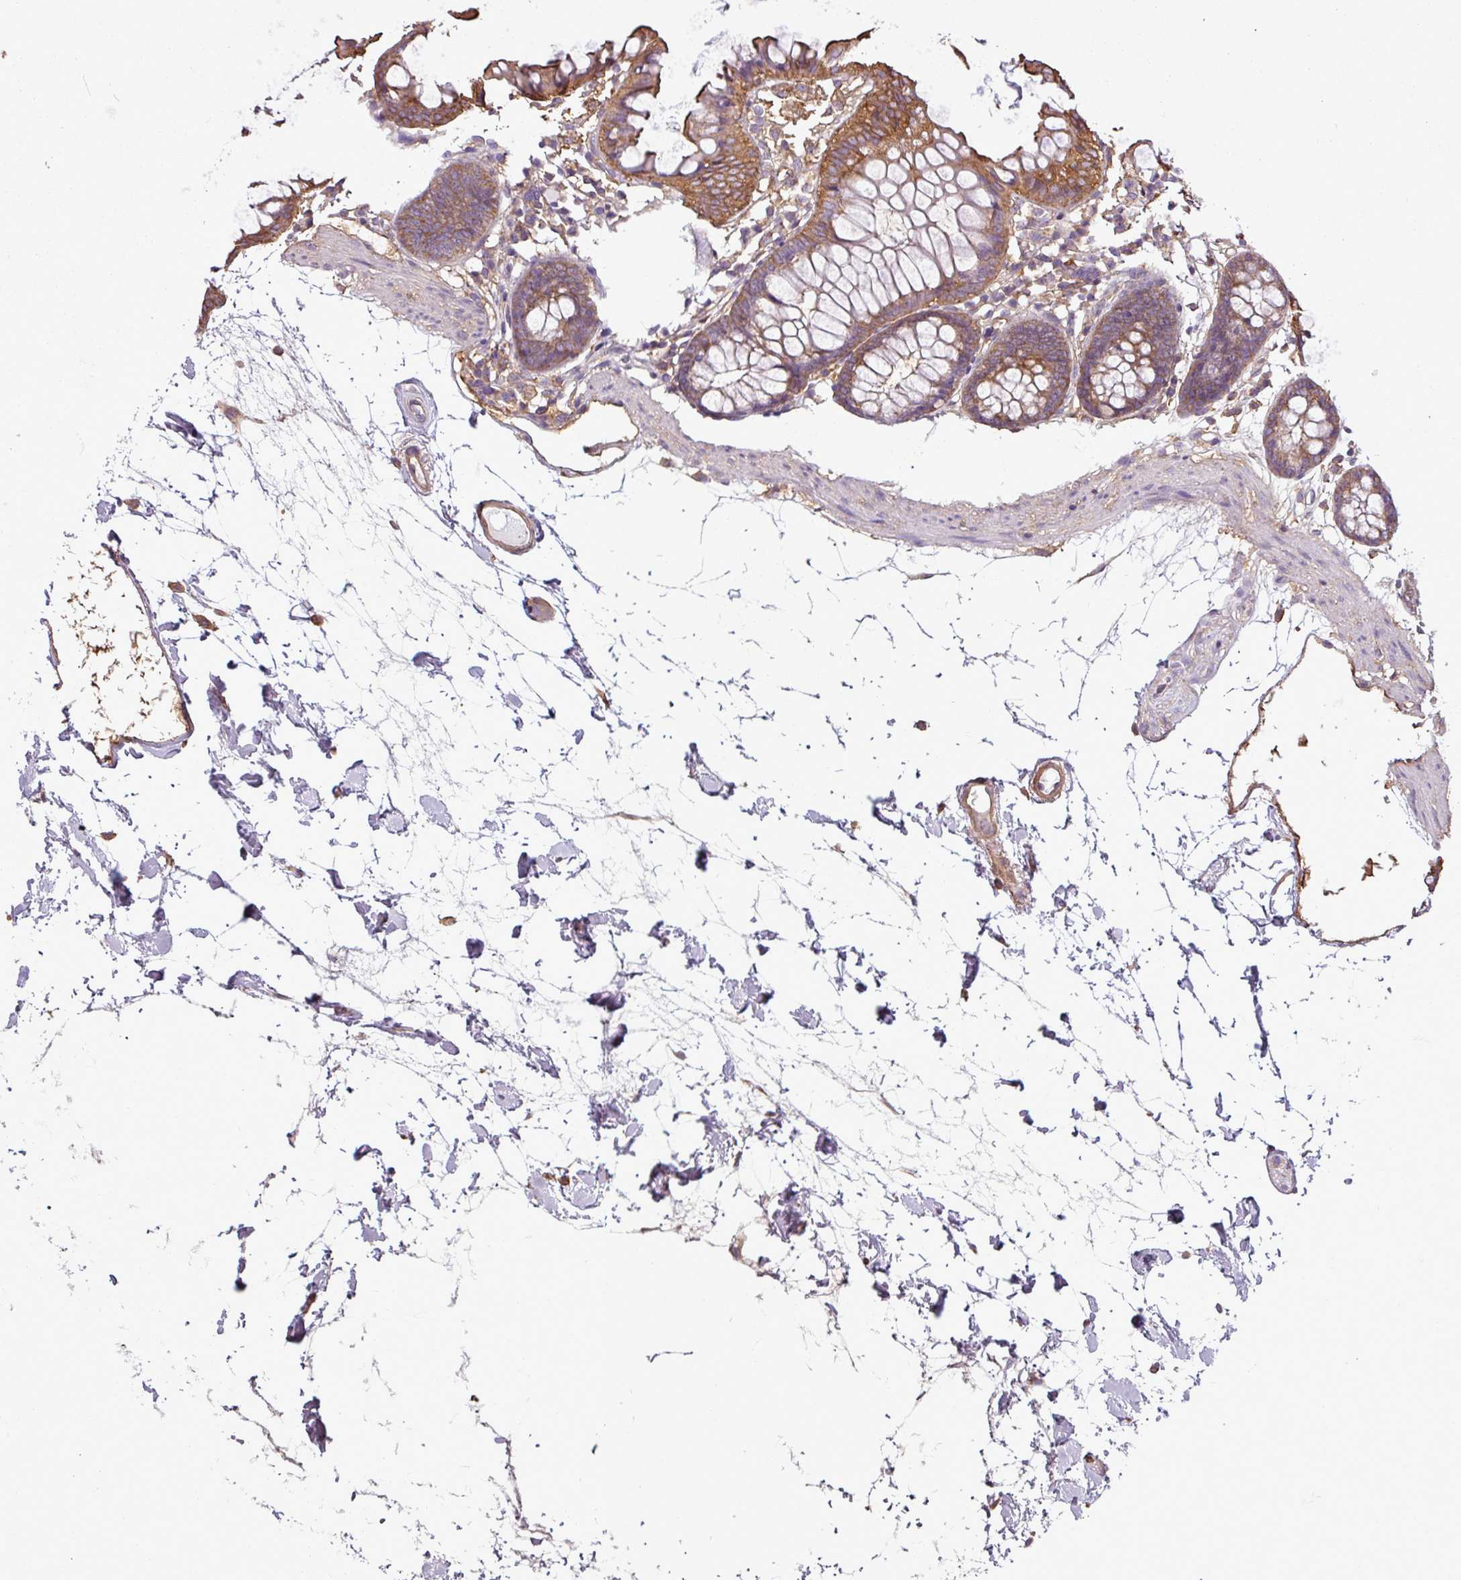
{"staining": {"intensity": "moderate", "quantity": ">75%", "location": "cytoplasmic/membranous"}, "tissue": "colon", "cell_type": "Endothelial cells", "image_type": "normal", "snomed": [{"axis": "morphology", "description": "Normal tissue, NOS"}, {"axis": "topography", "description": "Colon"}], "caption": "Immunohistochemistry (IHC) of unremarkable colon reveals medium levels of moderate cytoplasmic/membranous expression in about >75% of endothelial cells. Immunohistochemistry (IHC) stains the protein in brown and the nuclei are stained blue.", "gene": "PACSIN2", "patient": {"sex": "female", "age": 84}}